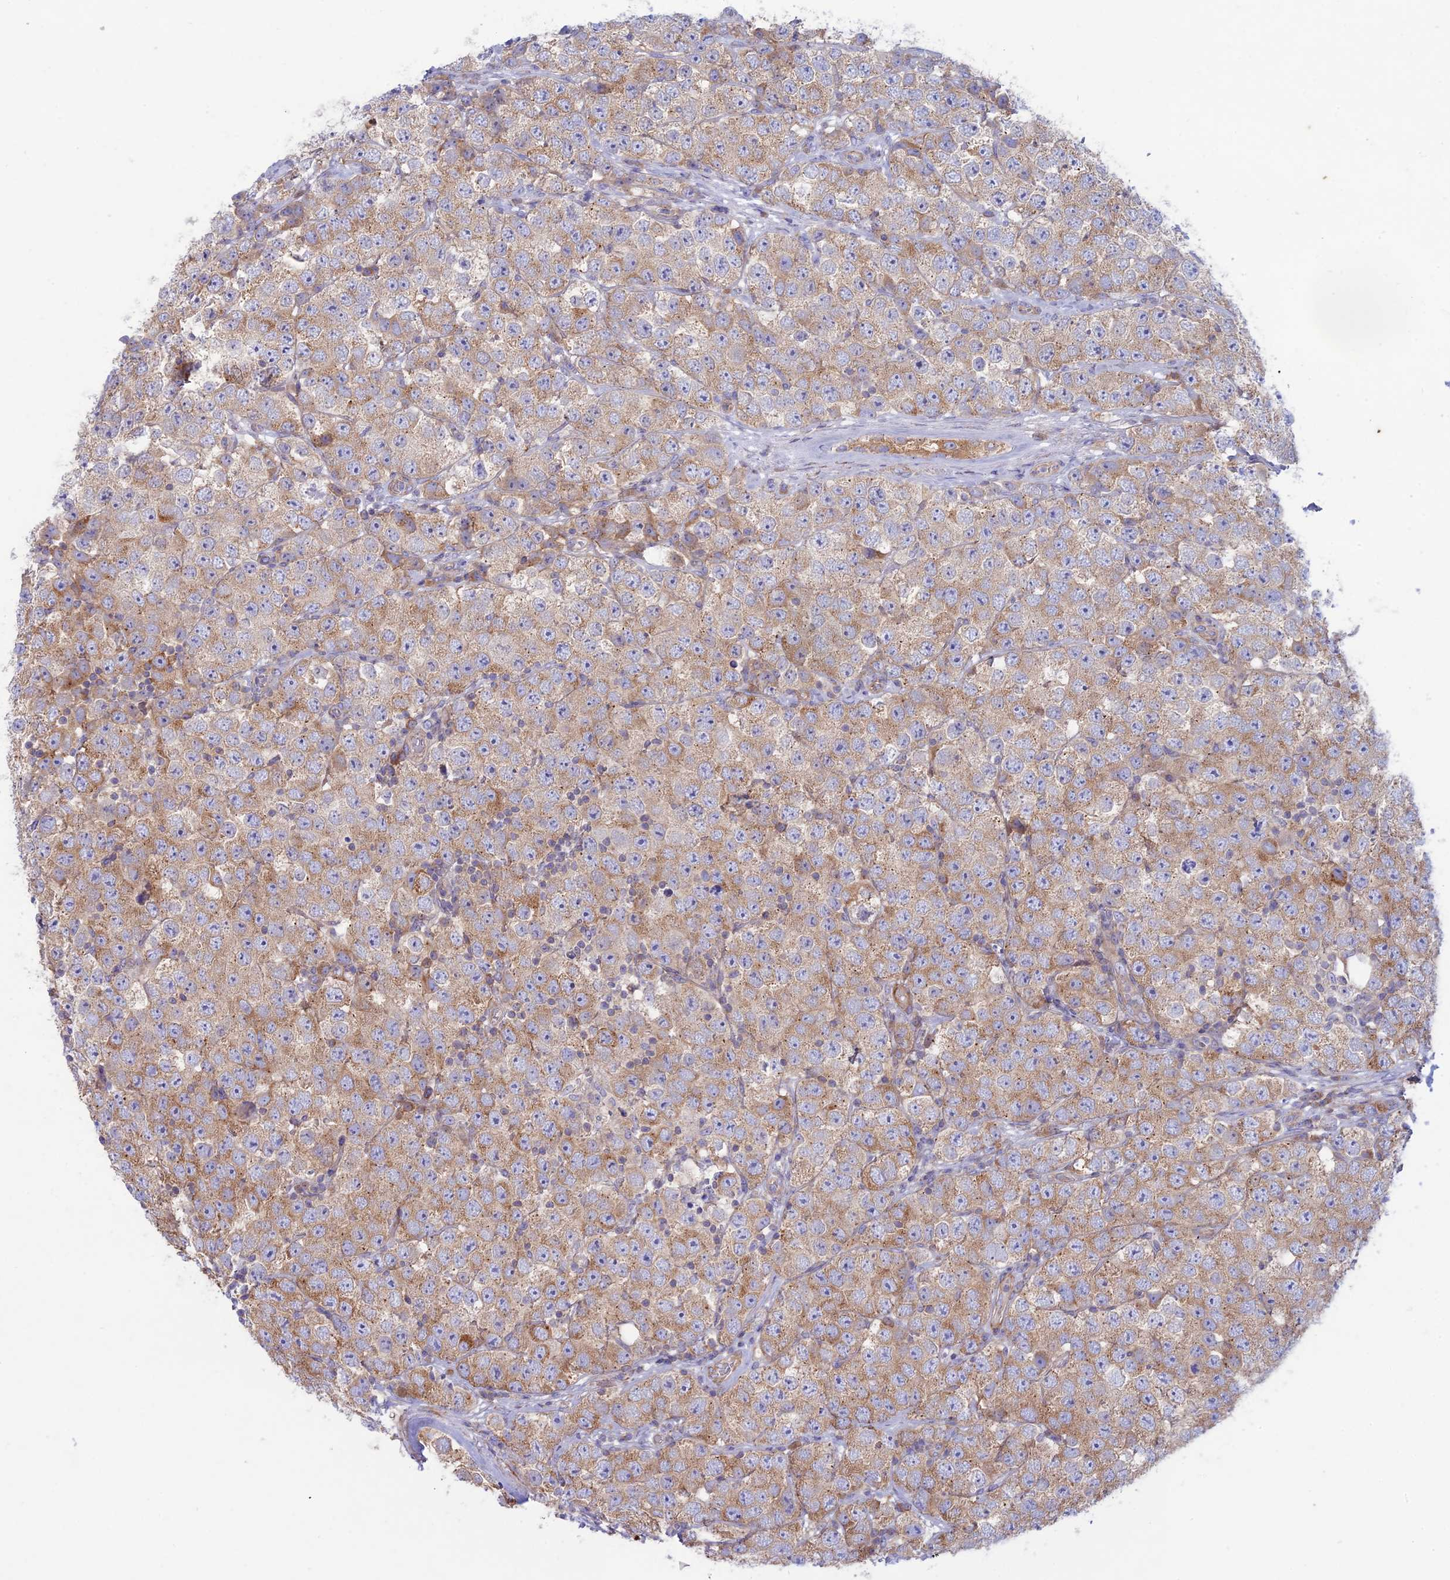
{"staining": {"intensity": "moderate", "quantity": ">75%", "location": "cytoplasmic/membranous"}, "tissue": "testis cancer", "cell_type": "Tumor cells", "image_type": "cancer", "snomed": [{"axis": "morphology", "description": "Seminoma, NOS"}, {"axis": "topography", "description": "Testis"}], "caption": "A histopathology image showing moderate cytoplasmic/membranous staining in about >75% of tumor cells in testis cancer, as visualized by brown immunohistochemical staining.", "gene": "MYO5B", "patient": {"sex": "male", "age": 28}}